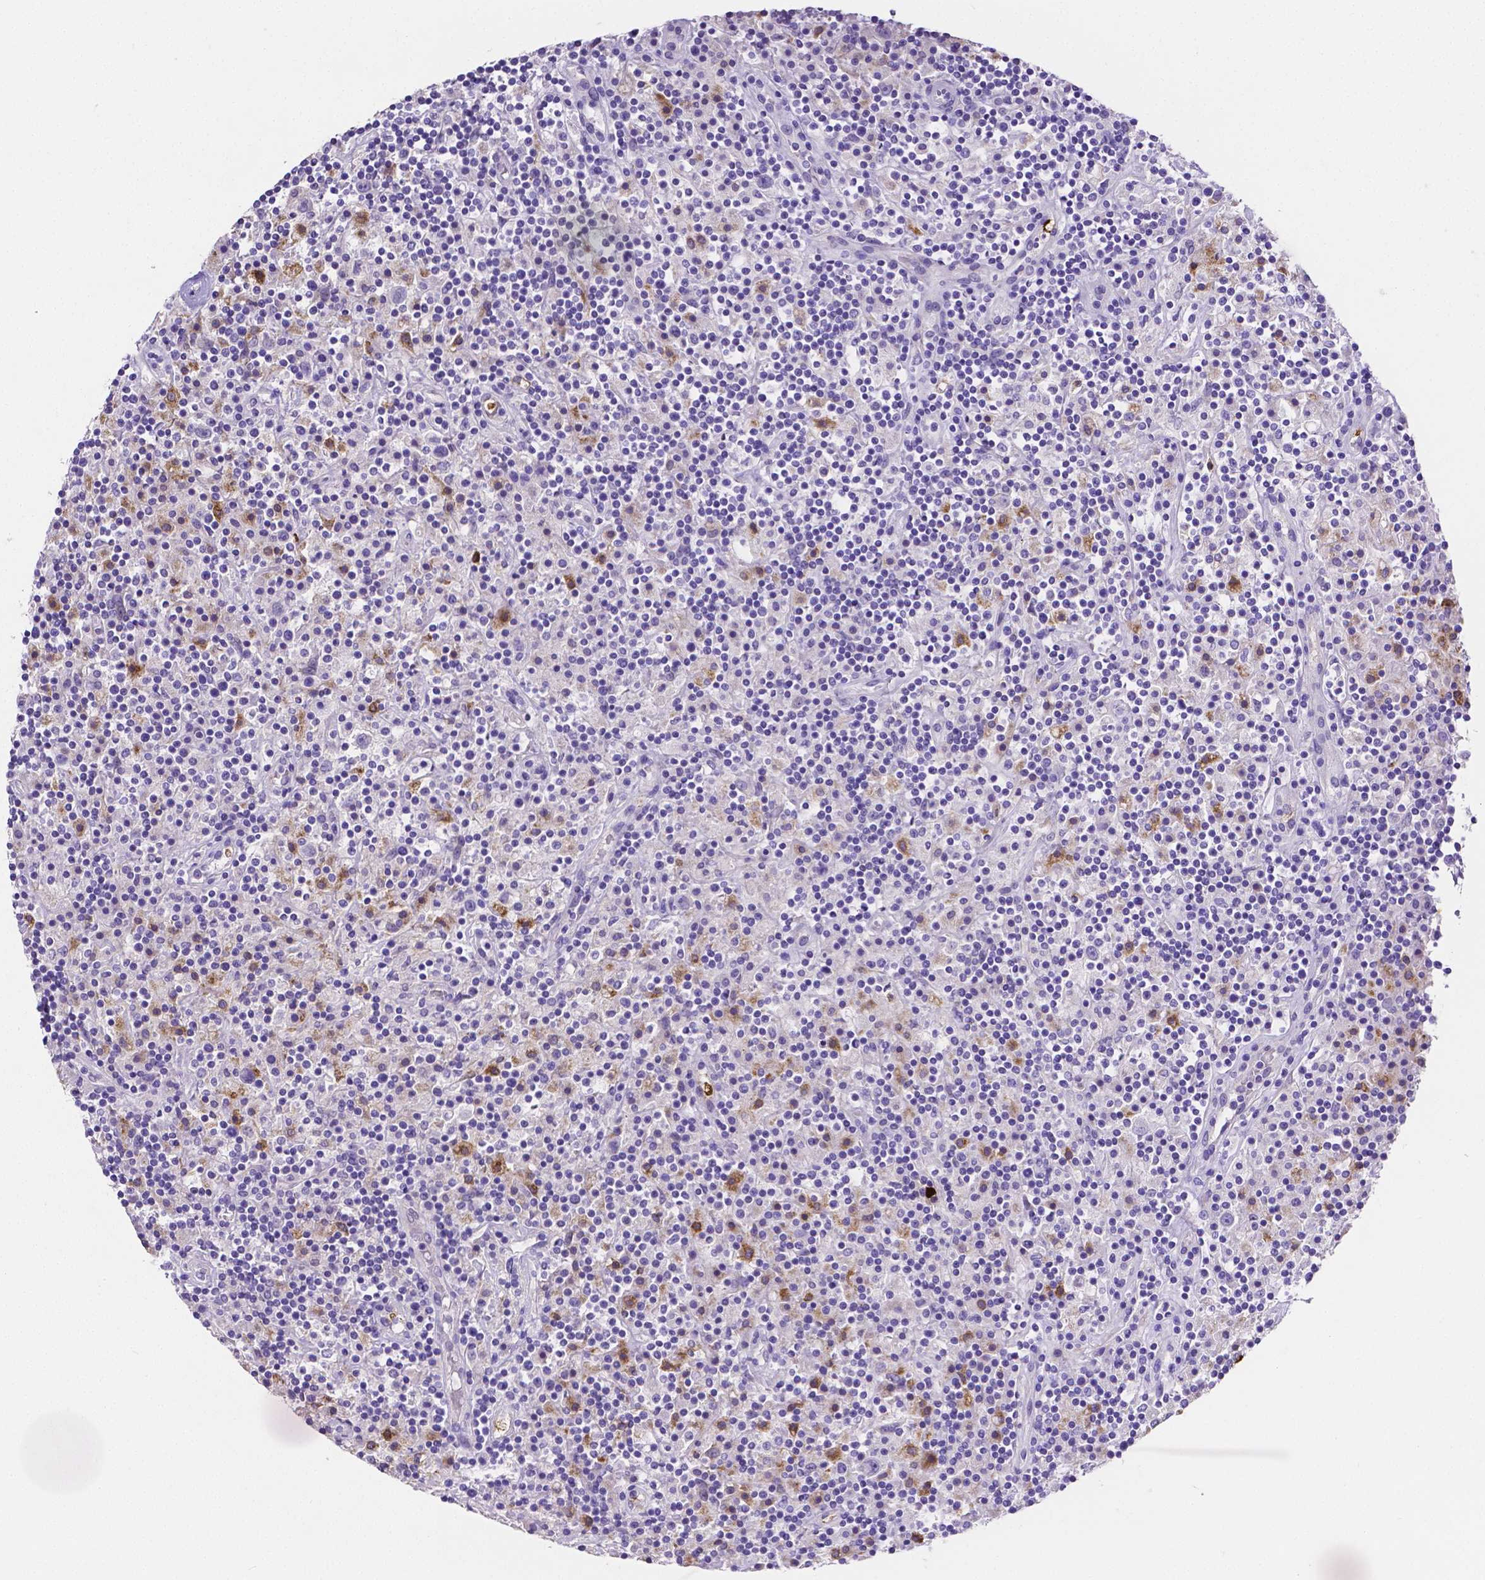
{"staining": {"intensity": "negative", "quantity": "none", "location": "none"}, "tissue": "lymphoma", "cell_type": "Tumor cells", "image_type": "cancer", "snomed": [{"axis": "morphology", "description": "Hodgkin's disease, NOS"}, {"axis": "topography", "description": "Lymph node"}], "caption": "Tumor cells are negative for protein expression in human lymphoma.", "gene": "MMP9", "patient": {"sex": "male", "age": 70}}